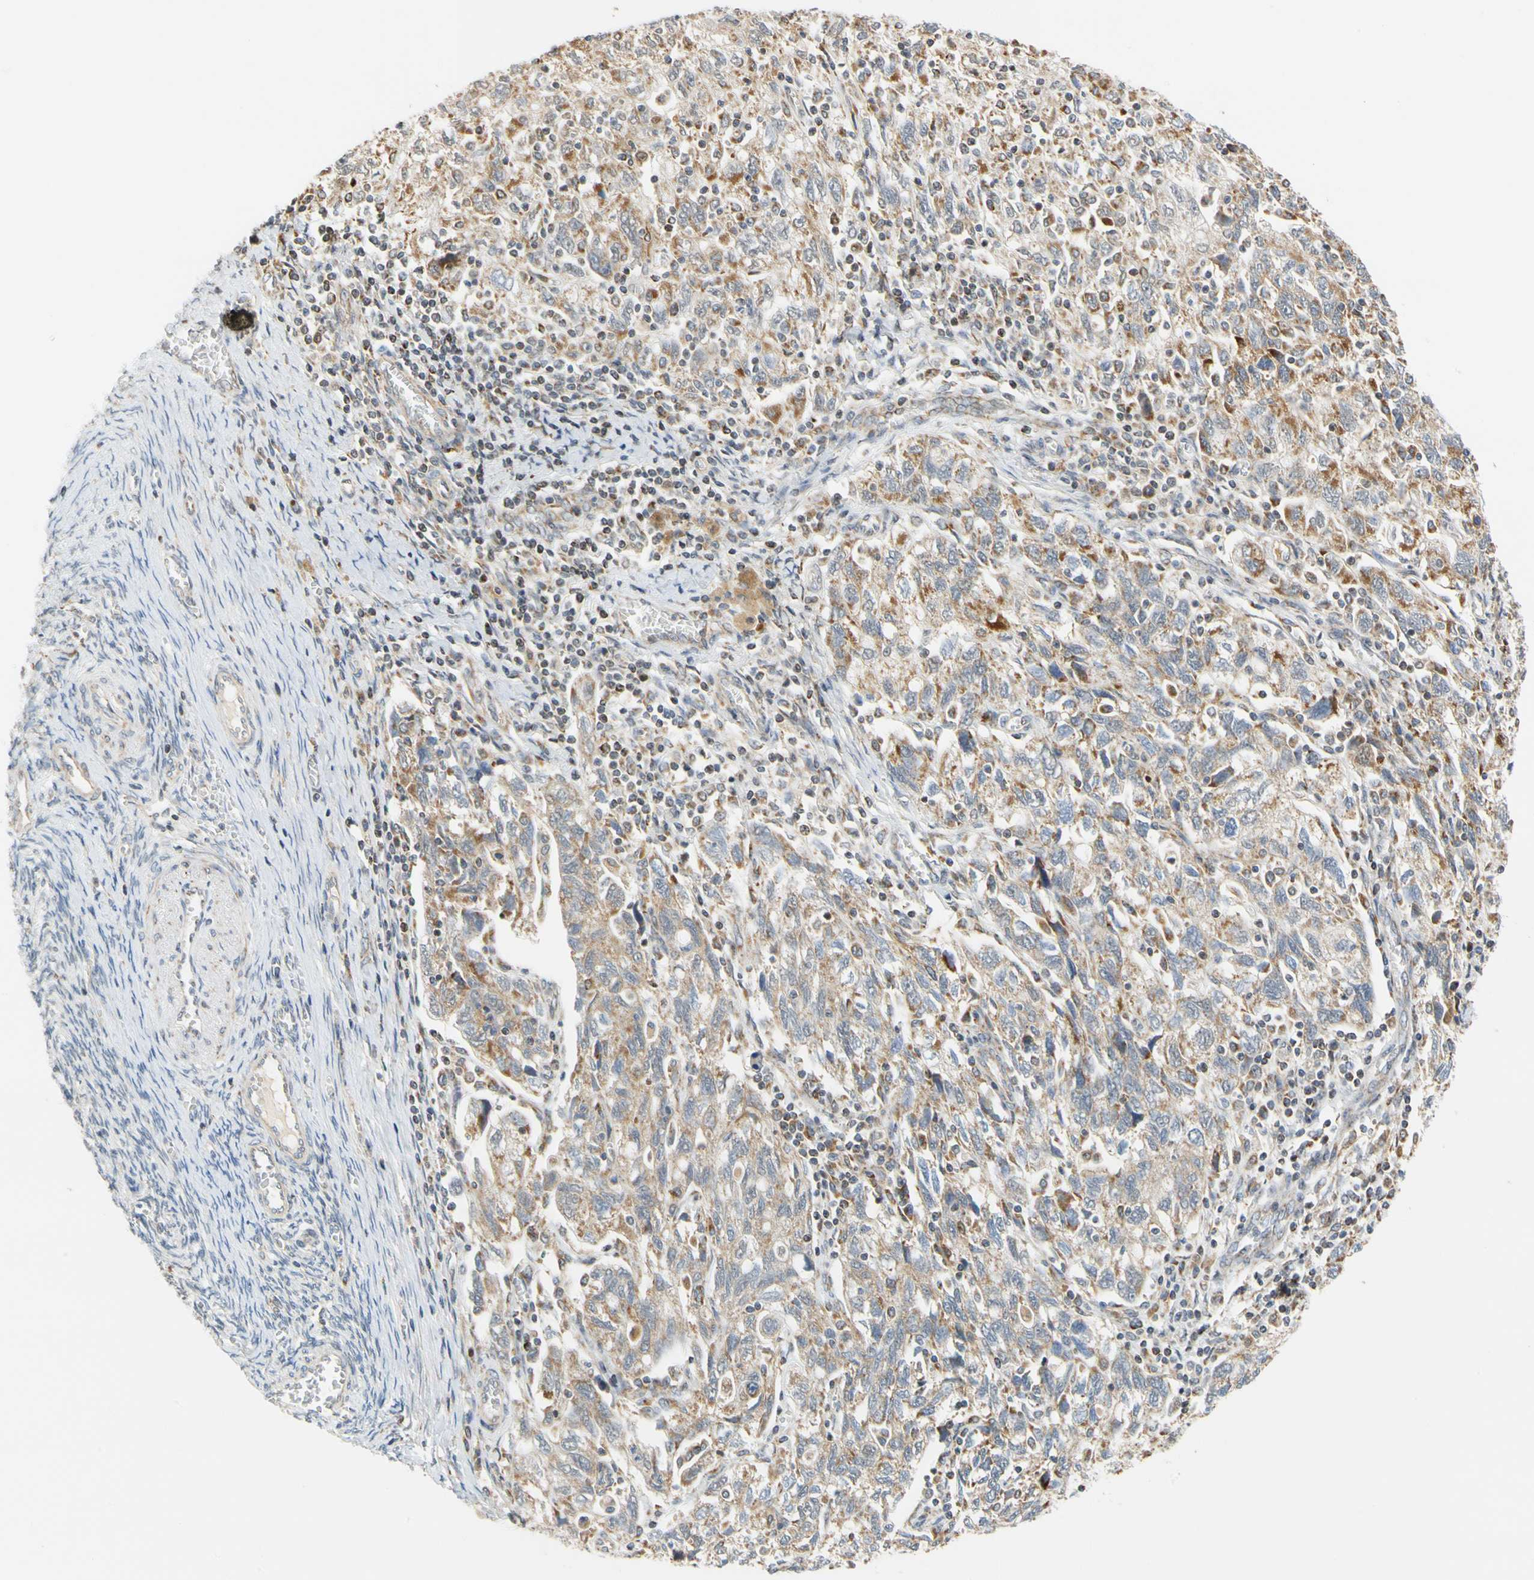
{"staining": {"intensity": "weak", "quantity": ">75%", "location": "cytoplasmic/membranous"}, "tissue": "ovarian cancer", "cell_type": "Tumor cells", "image_type": "cancer", "snomed": [{"axis": "morphology", "description": "Carcinoma, NOS"}, {"axis": "morphology", "description": "Cystadenocarcinoma, serous, NOS"}, {"axis": "topography", "description": "Ovary"}], "caption": "There is low levels of weak cytoplasmic/membranous expression in tumor cells of ovarian cancer, as demonstrated by immunohistochemical staining (brown color).", "gene": "SFXN3", "patient": {"sex": "female", "age": 69}}